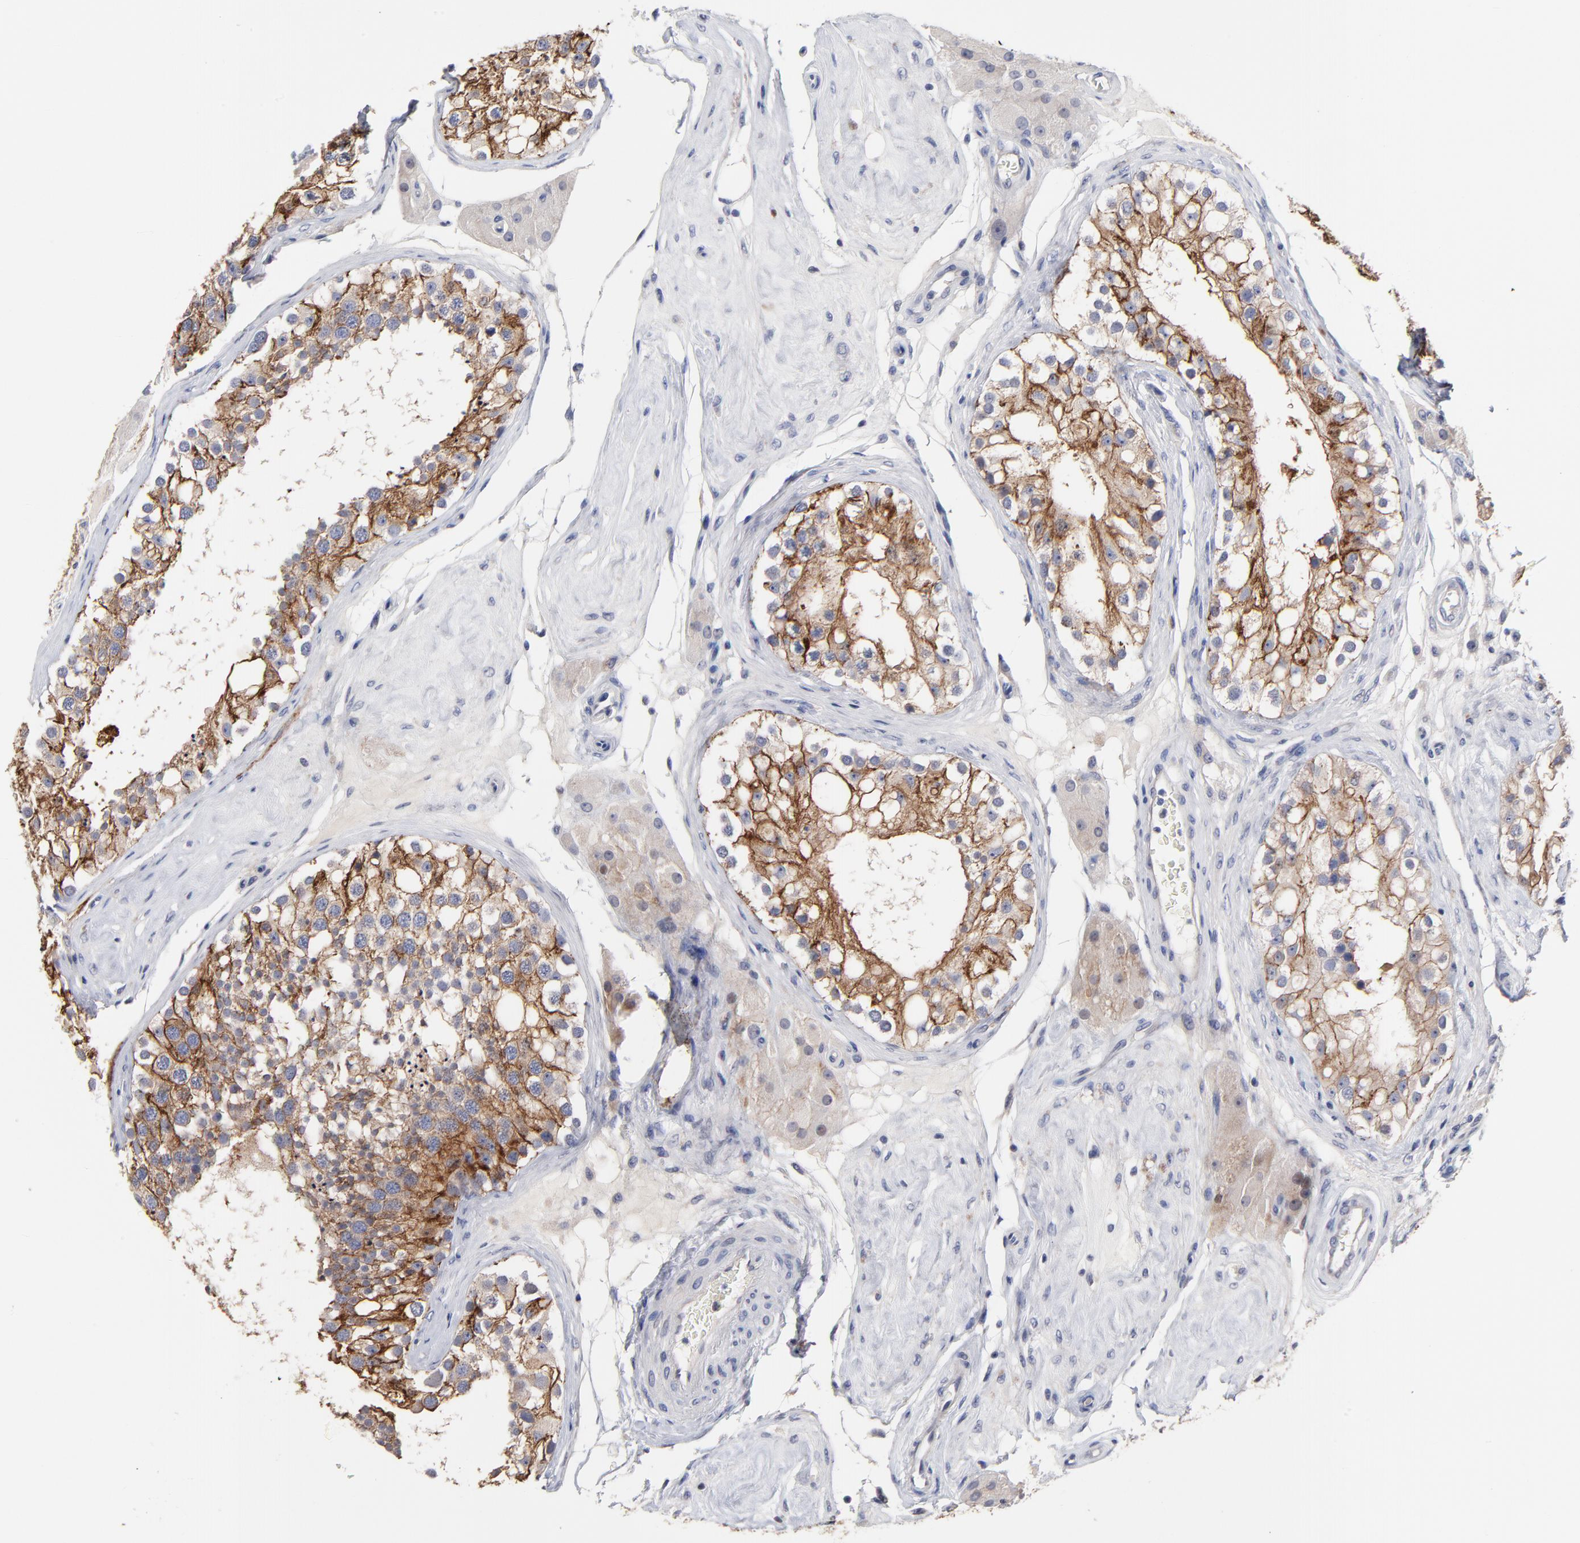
{"staining": {"intensity": "moderate", "quantity": ">75%", "location": "cytoplasmic/membranous"}, "tissue": "testis", "cell_type": "Cells in seminiferous ducts", "image_type": "normal", "snomed": [{"axis": "morphology", "description": "Normal tissue, NOS"}, {"axis": "topography", "description": "Testis"}], "caption": "Immunohistochemistry image of unremarkable human testis stained for a protein (brown), which reveals medium levels of moderate cytoplasmic/membranous expression in approximately >75% of cells in seminiferous ducts.", "gene": "CXADR", "patient": {"sex": "male", "age": 68}}